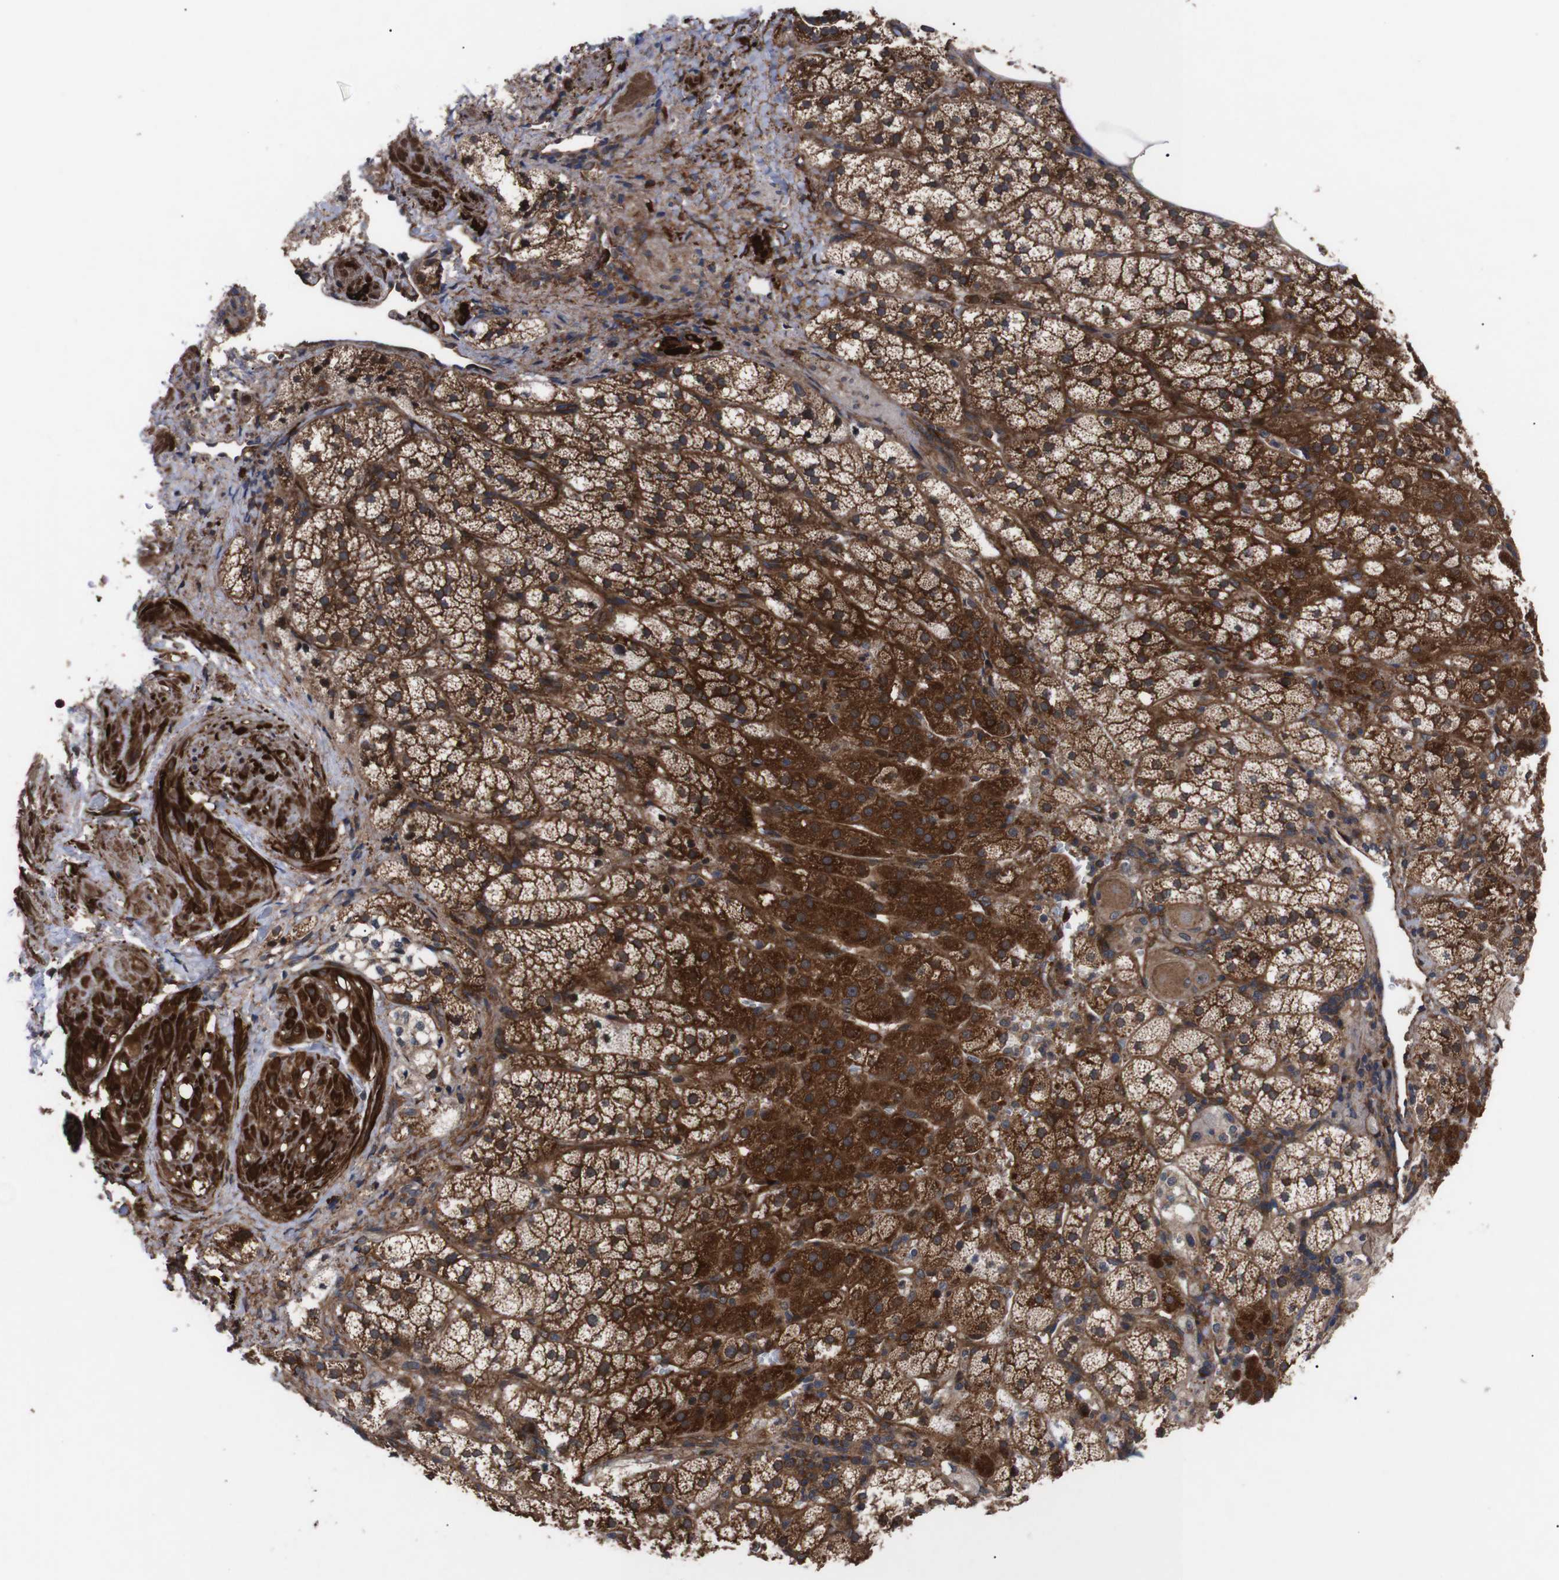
{"staining": {"intensity": "strong", "quantity": ">75%", "location": "cytoplasmic/membranous"}, "tissue": "adrenal gland", "cell_type": "Glandular cells", "image_type": "normal", "snomed": [{"axis": "morphology", "description": "Normal tissue, NOS"}, {"axis": "topography", "description": "Adrenal gland"}], "caption": "Immunohistochemical staining of normal human adrenal gland displays strong cytoplasmic/membranous protein staining in approximately >75% of glandular cells. Ihc stains the protein of interest in brown and the nuclei are stained blue.", "gene": "PAWR", "patient": {"sex": "male", "age": 56}}